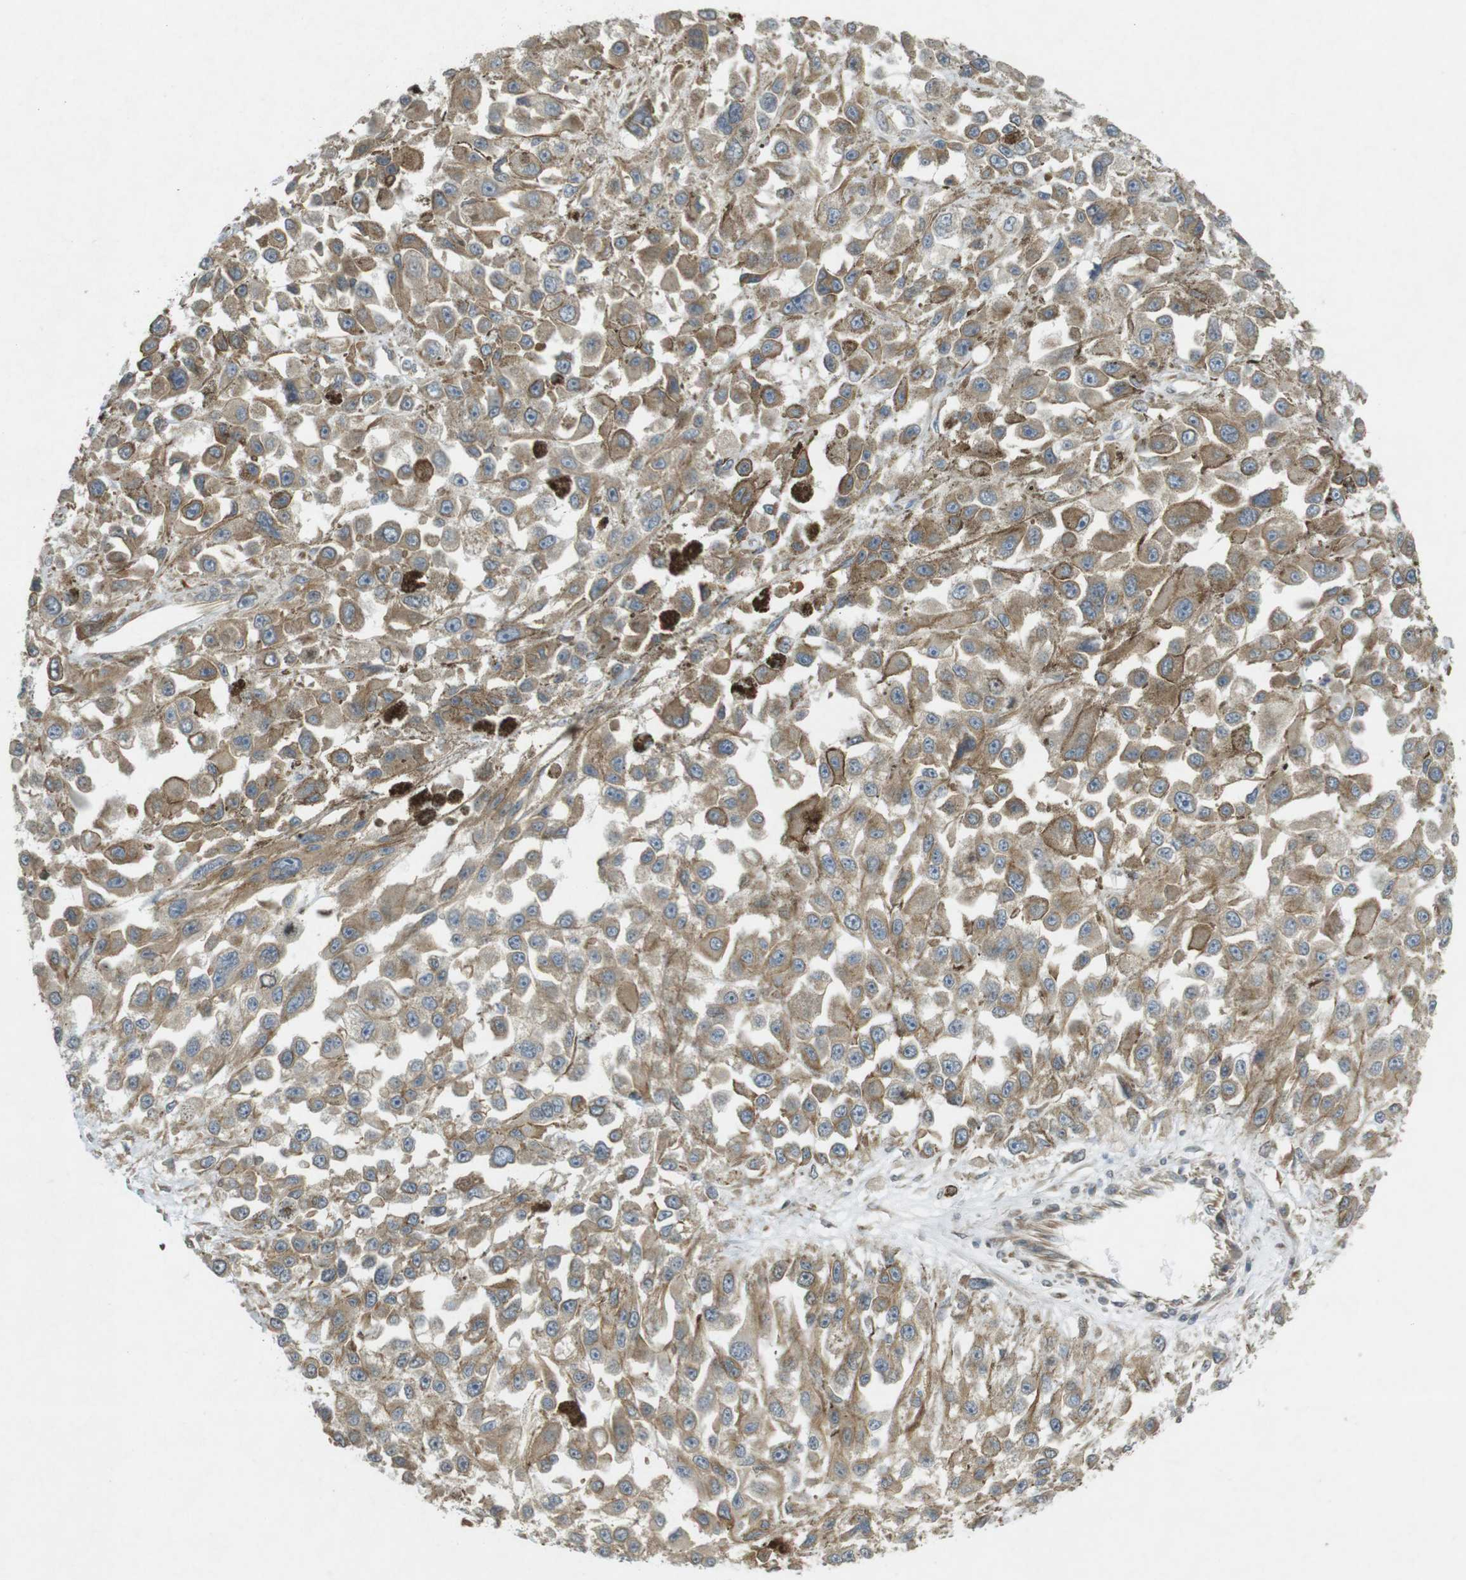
{"staining": {"intensity": "moderate", "quantity": ">75%", "location": "cytoplasmic/membranous"}, "tissue": "melanoma", "cell_type": "Tumor cells", "image_type": "cancer", "snomed": [{"axis": "morphology", "description": "Malignant melanoma, Metastatic site"}, {"axis": "topography", "description": "Lymph node"}], "caption": "Human malignant melanoma (metastatic site) stained with a brown dye demonstrates moderate cytoplasmic/membranous positive staining in approximately >75% of tumor cells.", "gene": "KIF5B", "patient": {"sex": "male", "age": 59}}